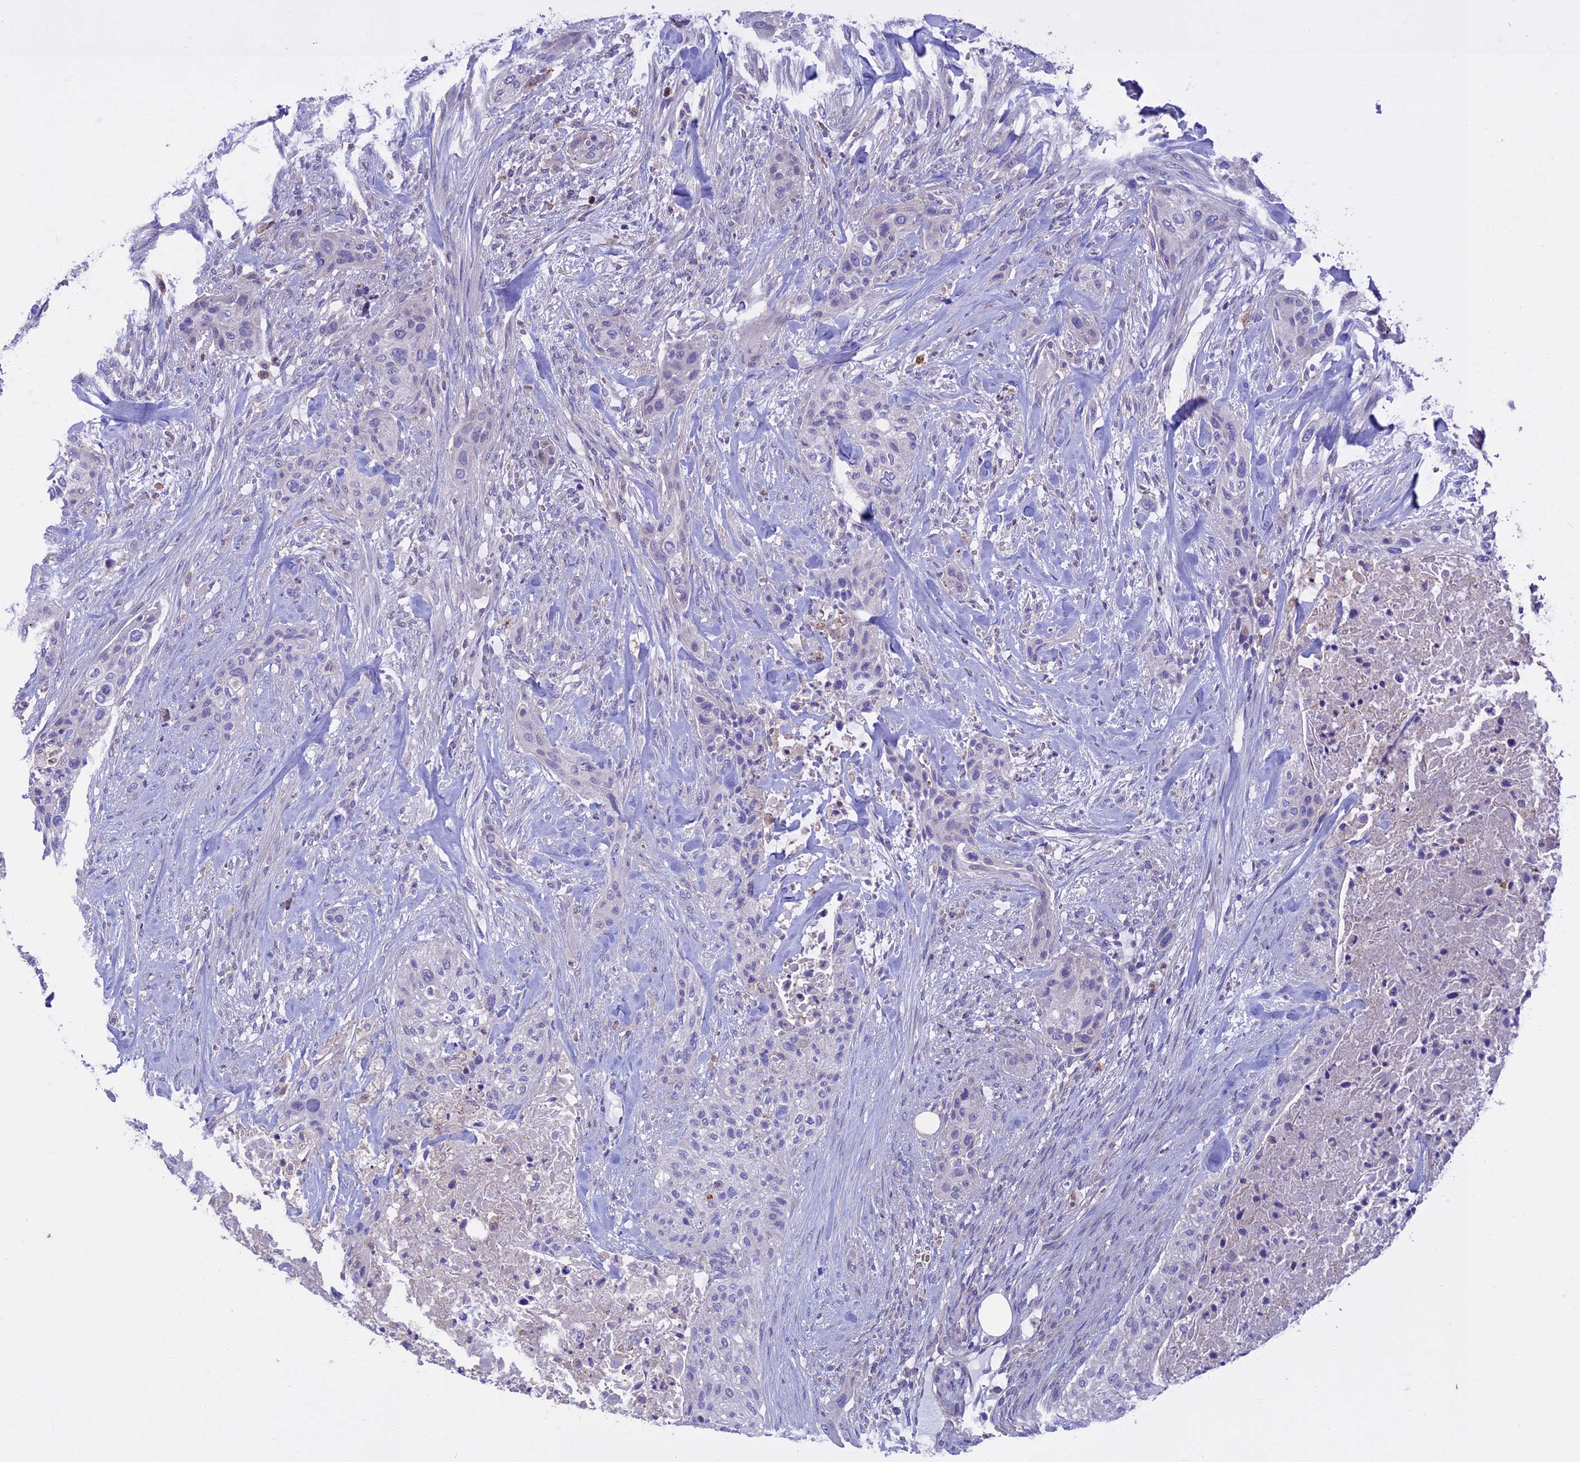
{"staining": {"intensity": "negative", "quantity": "none", "location": "none"}, "tissue": "urothelial cancer", "cell_type": "Tumor cells", "image_type": "cancer", "snomed": [{"axis": "morphology", "description": "Urothelial carcinoma, High grade"}, {"axis": "topography", "description": "Urinary bladder"}], "caption": "High magnification brightfield microscopy of urothelial cancer stained with DAB (brown) and counterstained with hematoxylin (blue): tumor cells show no significant expression. The staining was performed using DAB to visualize the protein expression in brown, while the nuclei were stained in blue with hematoxylin (Magnification: 20x).", "gene": "SLC2A6", "patient": {"sex": "male", "age": 35}}